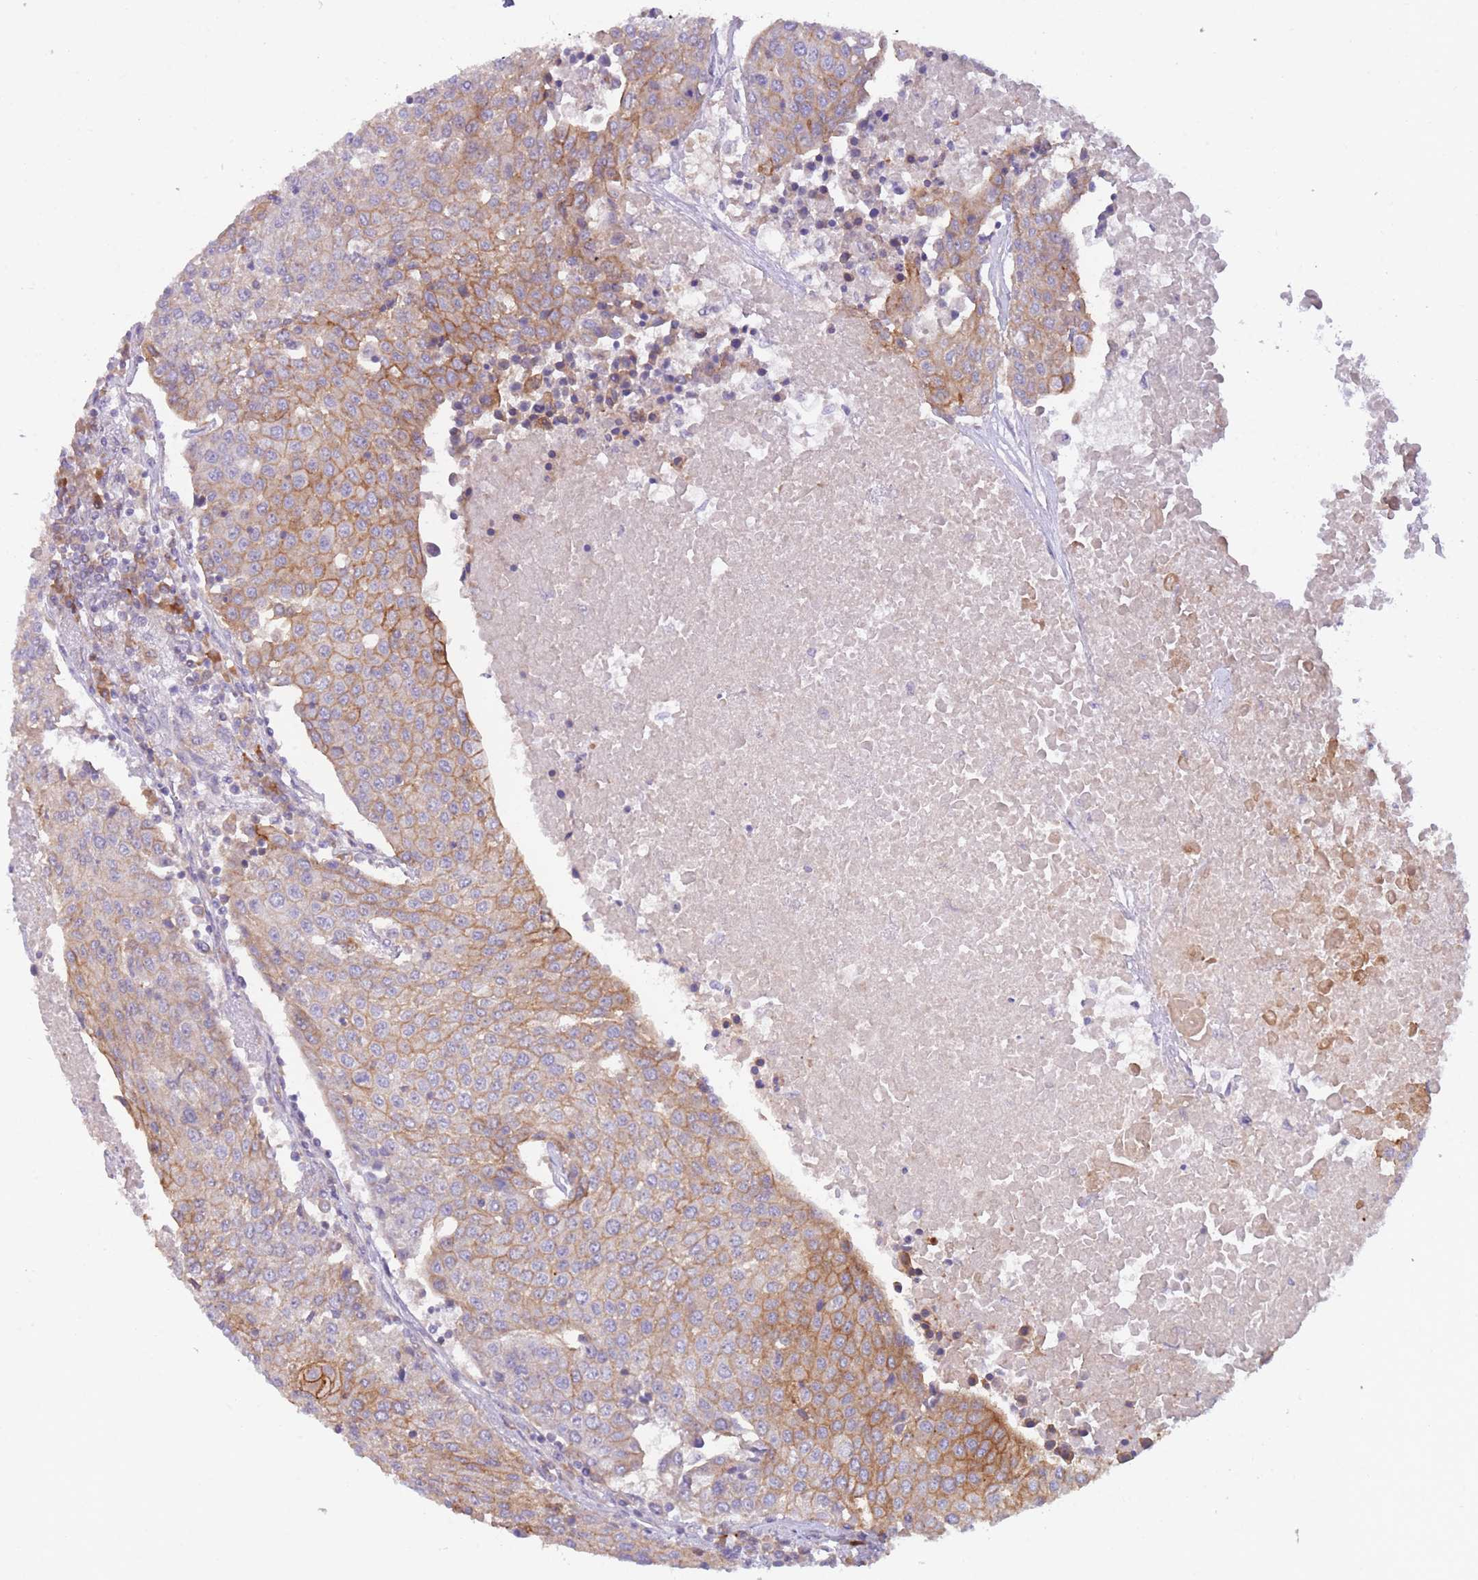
{"staining": {"intensity": "moderate", "quantity": "25%-75%", "location": "cytoplasmic/membranous"}, "tissue": "urothelial cancer", "cell_type": "Tumor cells", "image_type": "cancer", "snomed": [{"axis": "morphology", "description": "Urothelial carcinoma, High grade"}, {"axis": "topography", "description": "Urinary bladder"}], "caption": "The micrograph reveals a brown stain indicating the presence of a protein in the cytoplasmic/membranous of tumor cells in urothelial cancer.", "gene": "WDR93", "patient": {"sex": "female", "age": 85}}